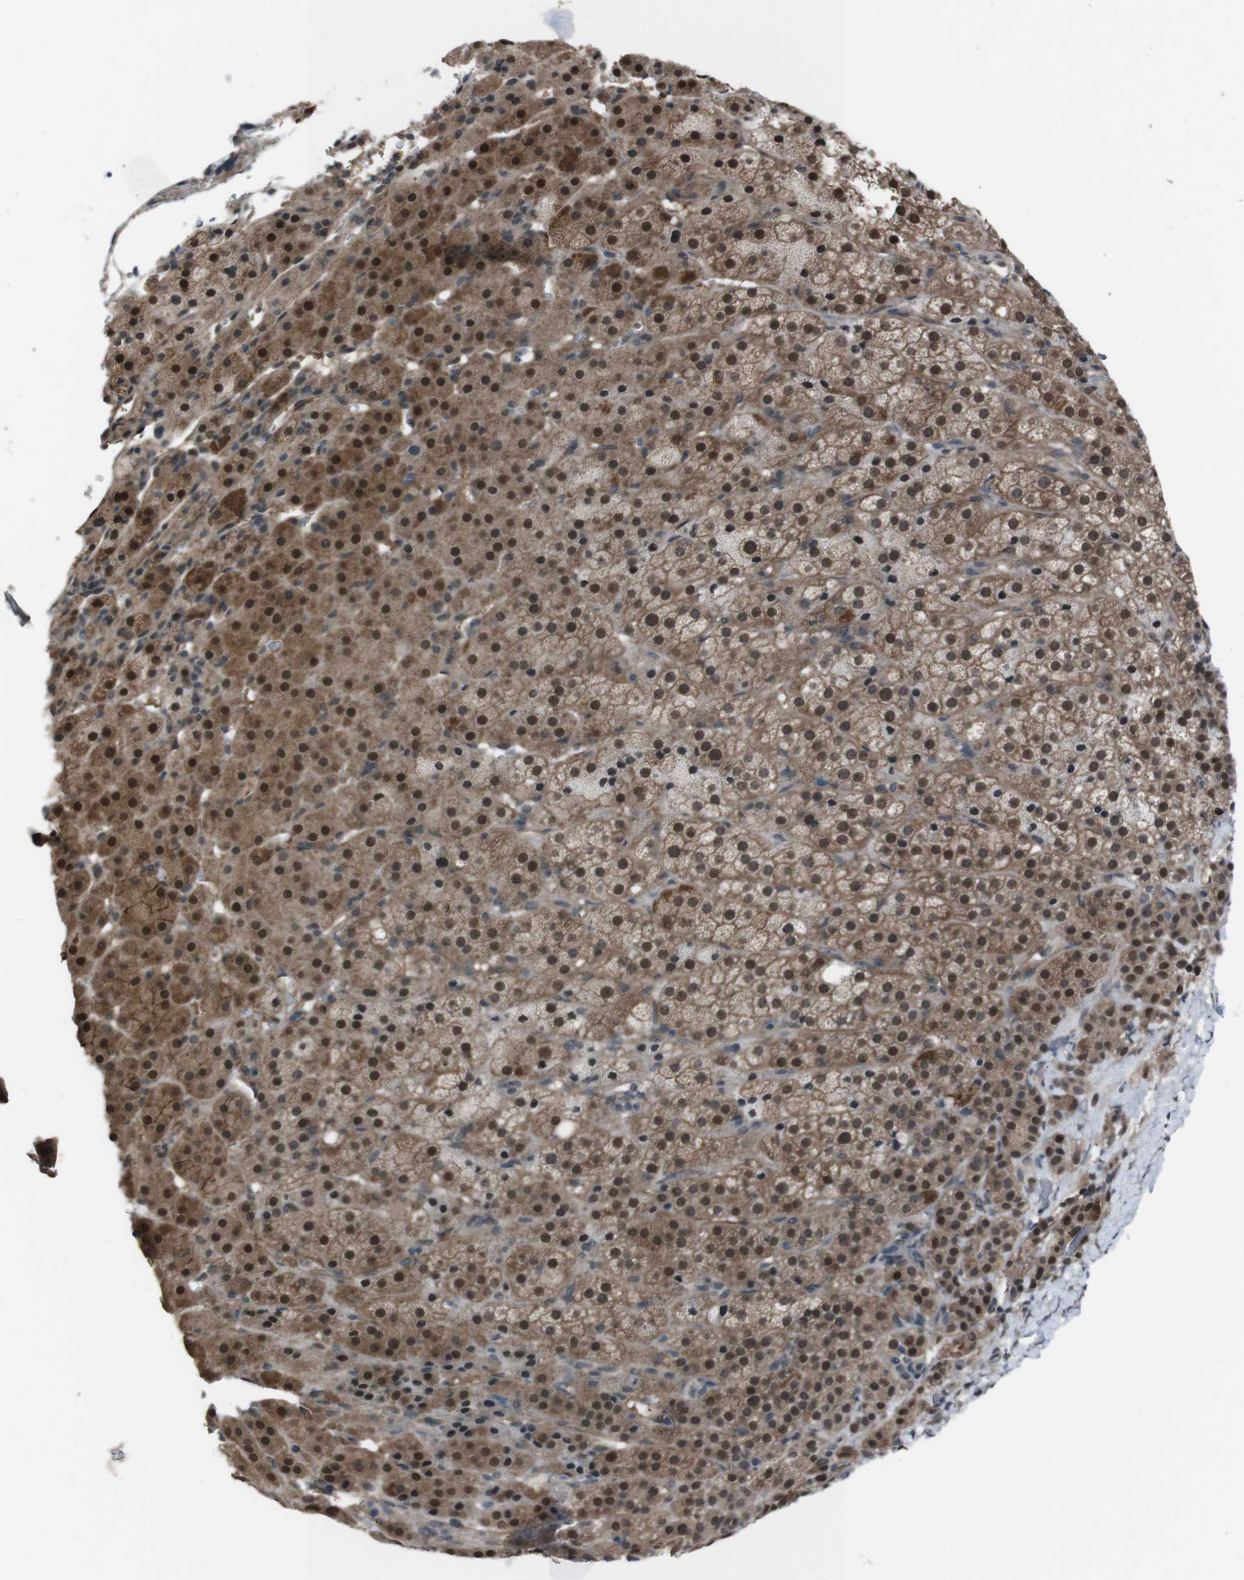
{"staining": {"intensity": "strong", "quantity": ">75%", "location": "cytoplasmic/membranous,nuclear"}, "tissue": "adrenal gland", "cell_type": "Glandular cells", "image_type": "normal", "snomed": [{"axis": "morphology", "description": "Normal tissue, NOS"}, {"axis": "topography", "description": "Adrenal gland"}], "caption": "Protein staining demonstrates strong cytoplasmic/membranous,nuclear expression in about >75% of glandular cells in normal adrenal gland. (DAB IHC with brightfield microscopy, high magnification).", "gene": "SS18L1", "patient": {"sex": "female", "age": 57}}